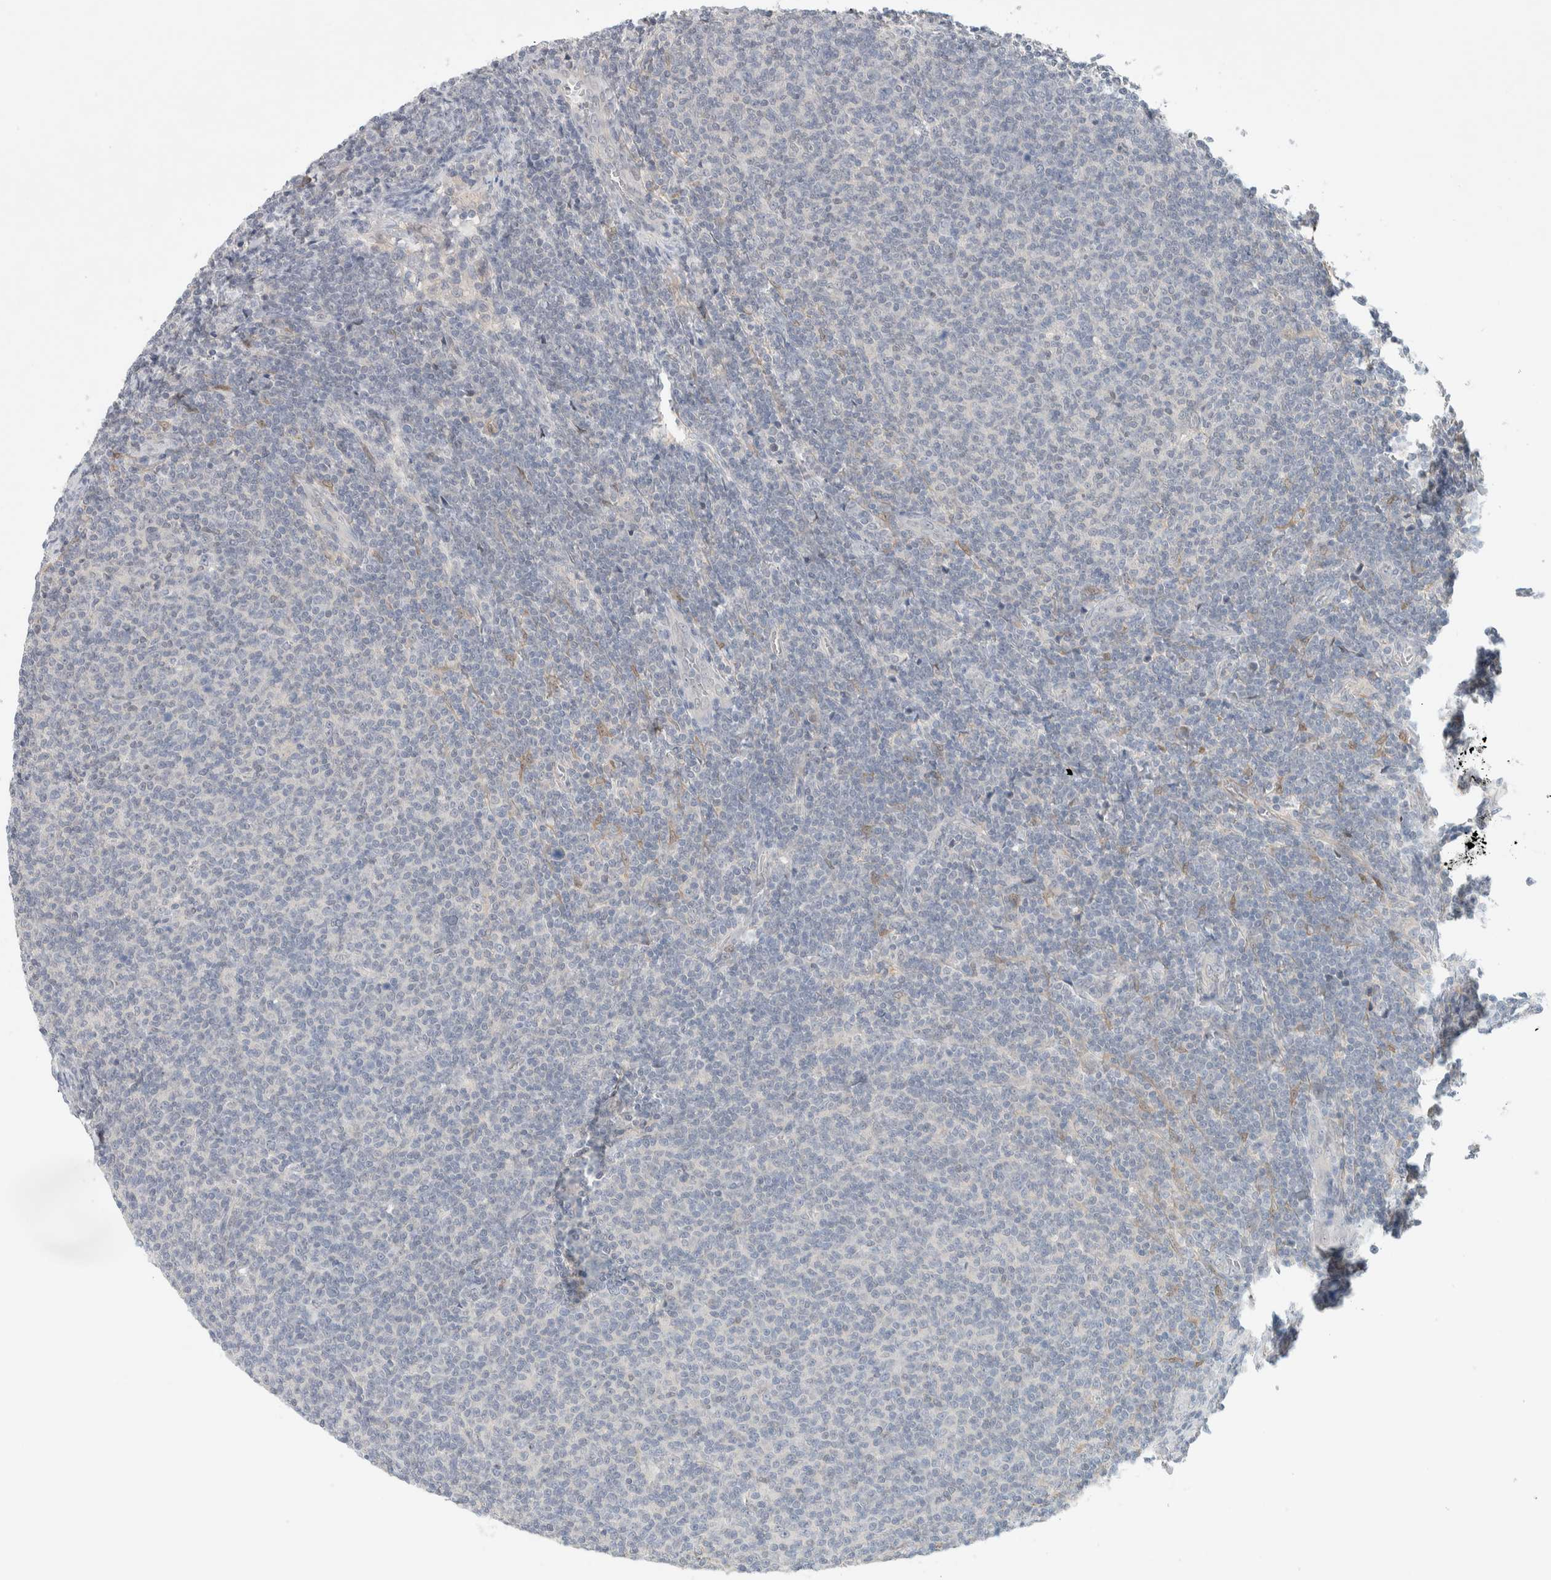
{"staining": {"intensity": "negative", "quantity": "none", "location": "none"}, "tissue": "lymphoma", "cell_type": "Tumor cells", "image_type": "cancer", "snomed": [{"axis": "morphology", "description": "Malignant lymphoma, non-Hodgkin's type, Low grade"}, {"axis": "topography", "description": "Lymph node"}], "caption": "Immunohistochemistry (IHC) micrograph of malignant lymphoma, non-Hodgkin's type (low-grade) stained for a protein (brown), which displays no expression in tumor cells.", "gene": "DEPTOR", "patient": {"sex": "male", "age": 66}}